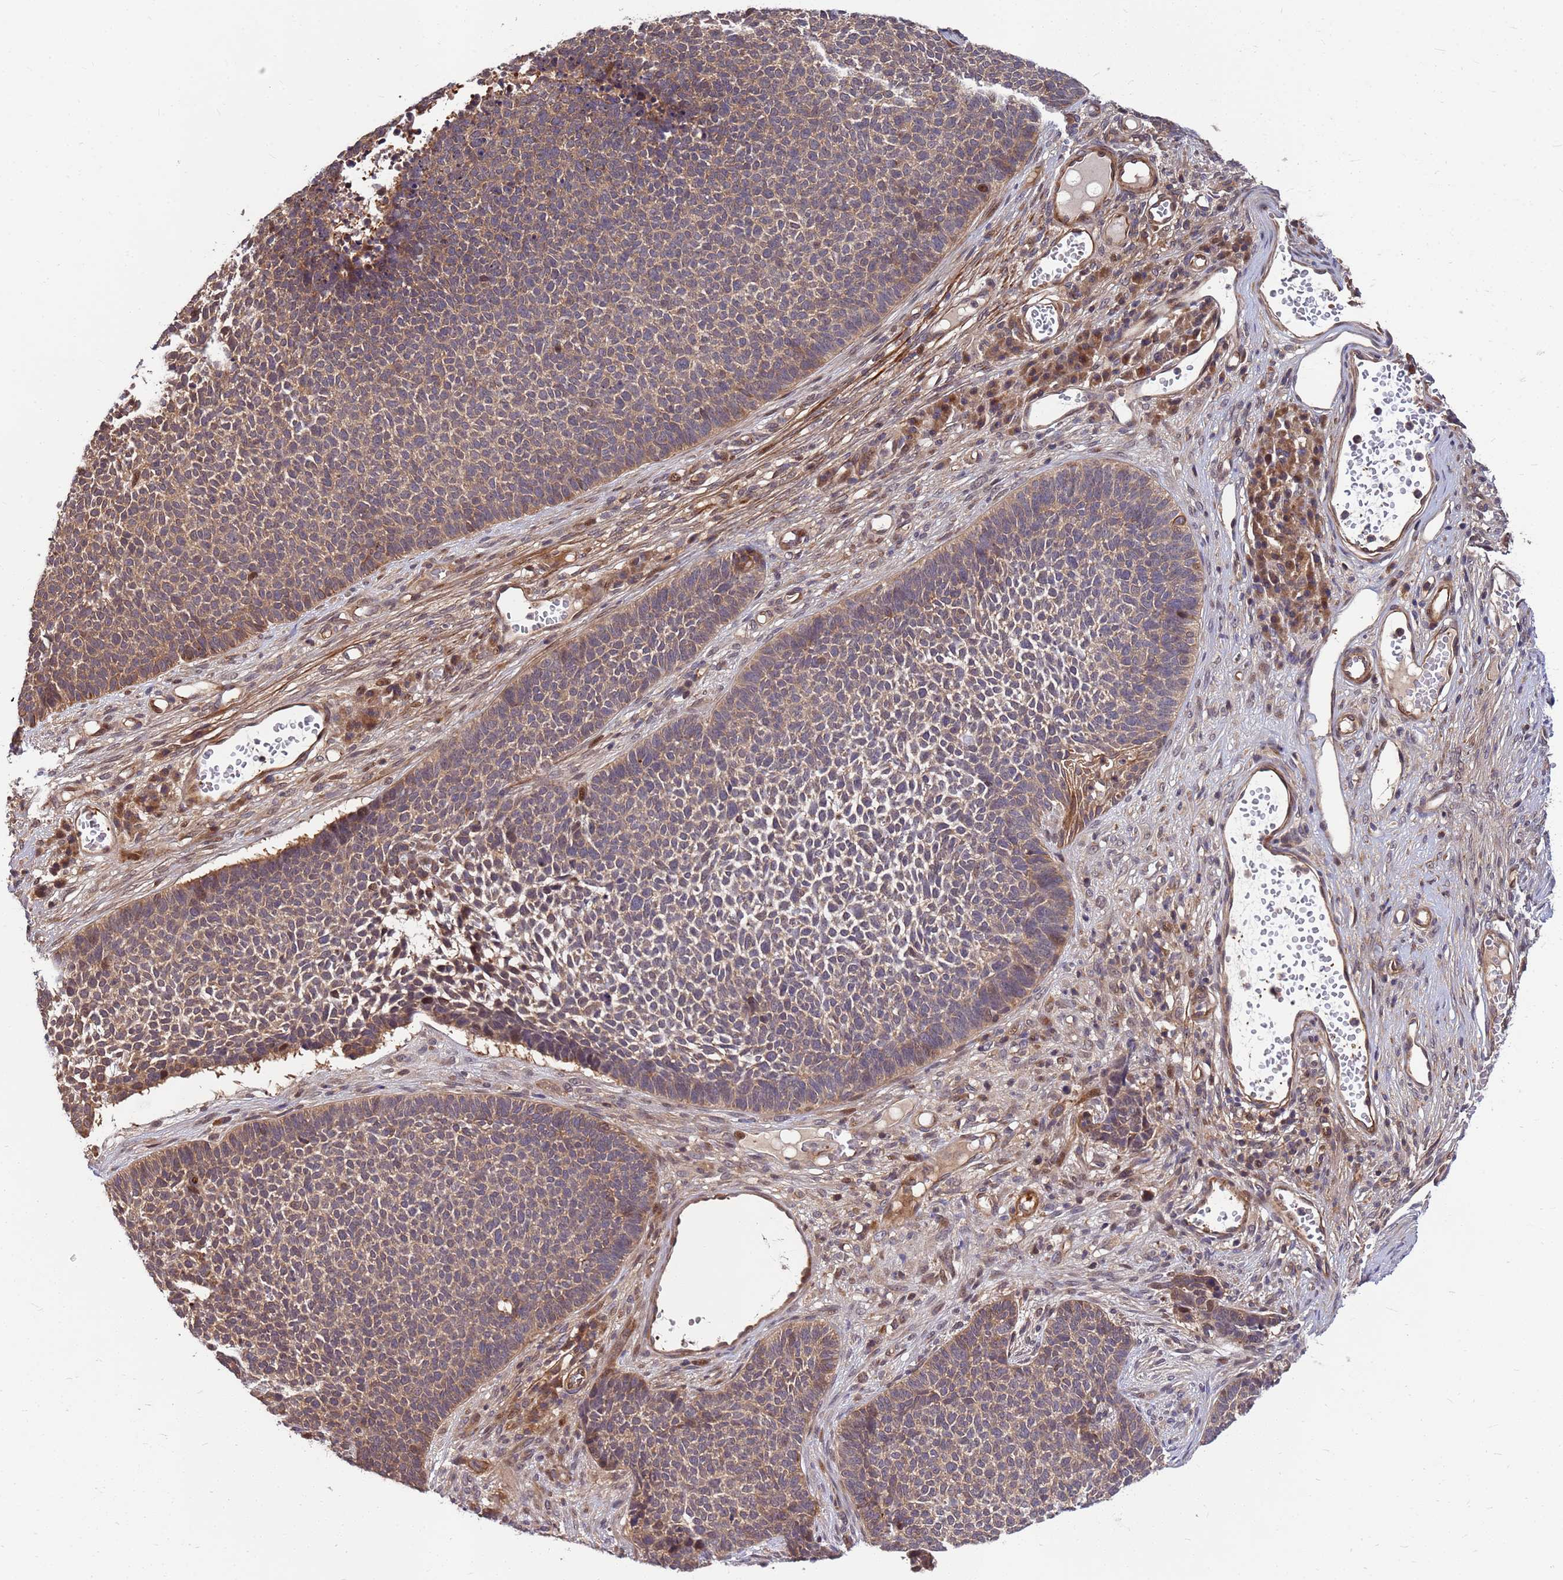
{"staining": {"intensity": "moderate", "quantity": "25%-75%", "location": "cytoplasmic/membranous"}, "tissue": "skin cancer", "cell_type": "Tumor cells", "image_type": "cancer", "snomed": [{"axis": "morphology", "description": "Basal cell carcinoma"}, {"axis": "topography", "description": "Skin"}], "caption": "This micrograph exhibits immunohistochemistry (IHC) staining of skin cancer (basal cell carcinoma), with medium moderate cytoplasmic/membranous expression in approximately 25%-75% of tumor cells.", "gene": "DUS4L", "patient": {"sex": "female", "age": 84}}